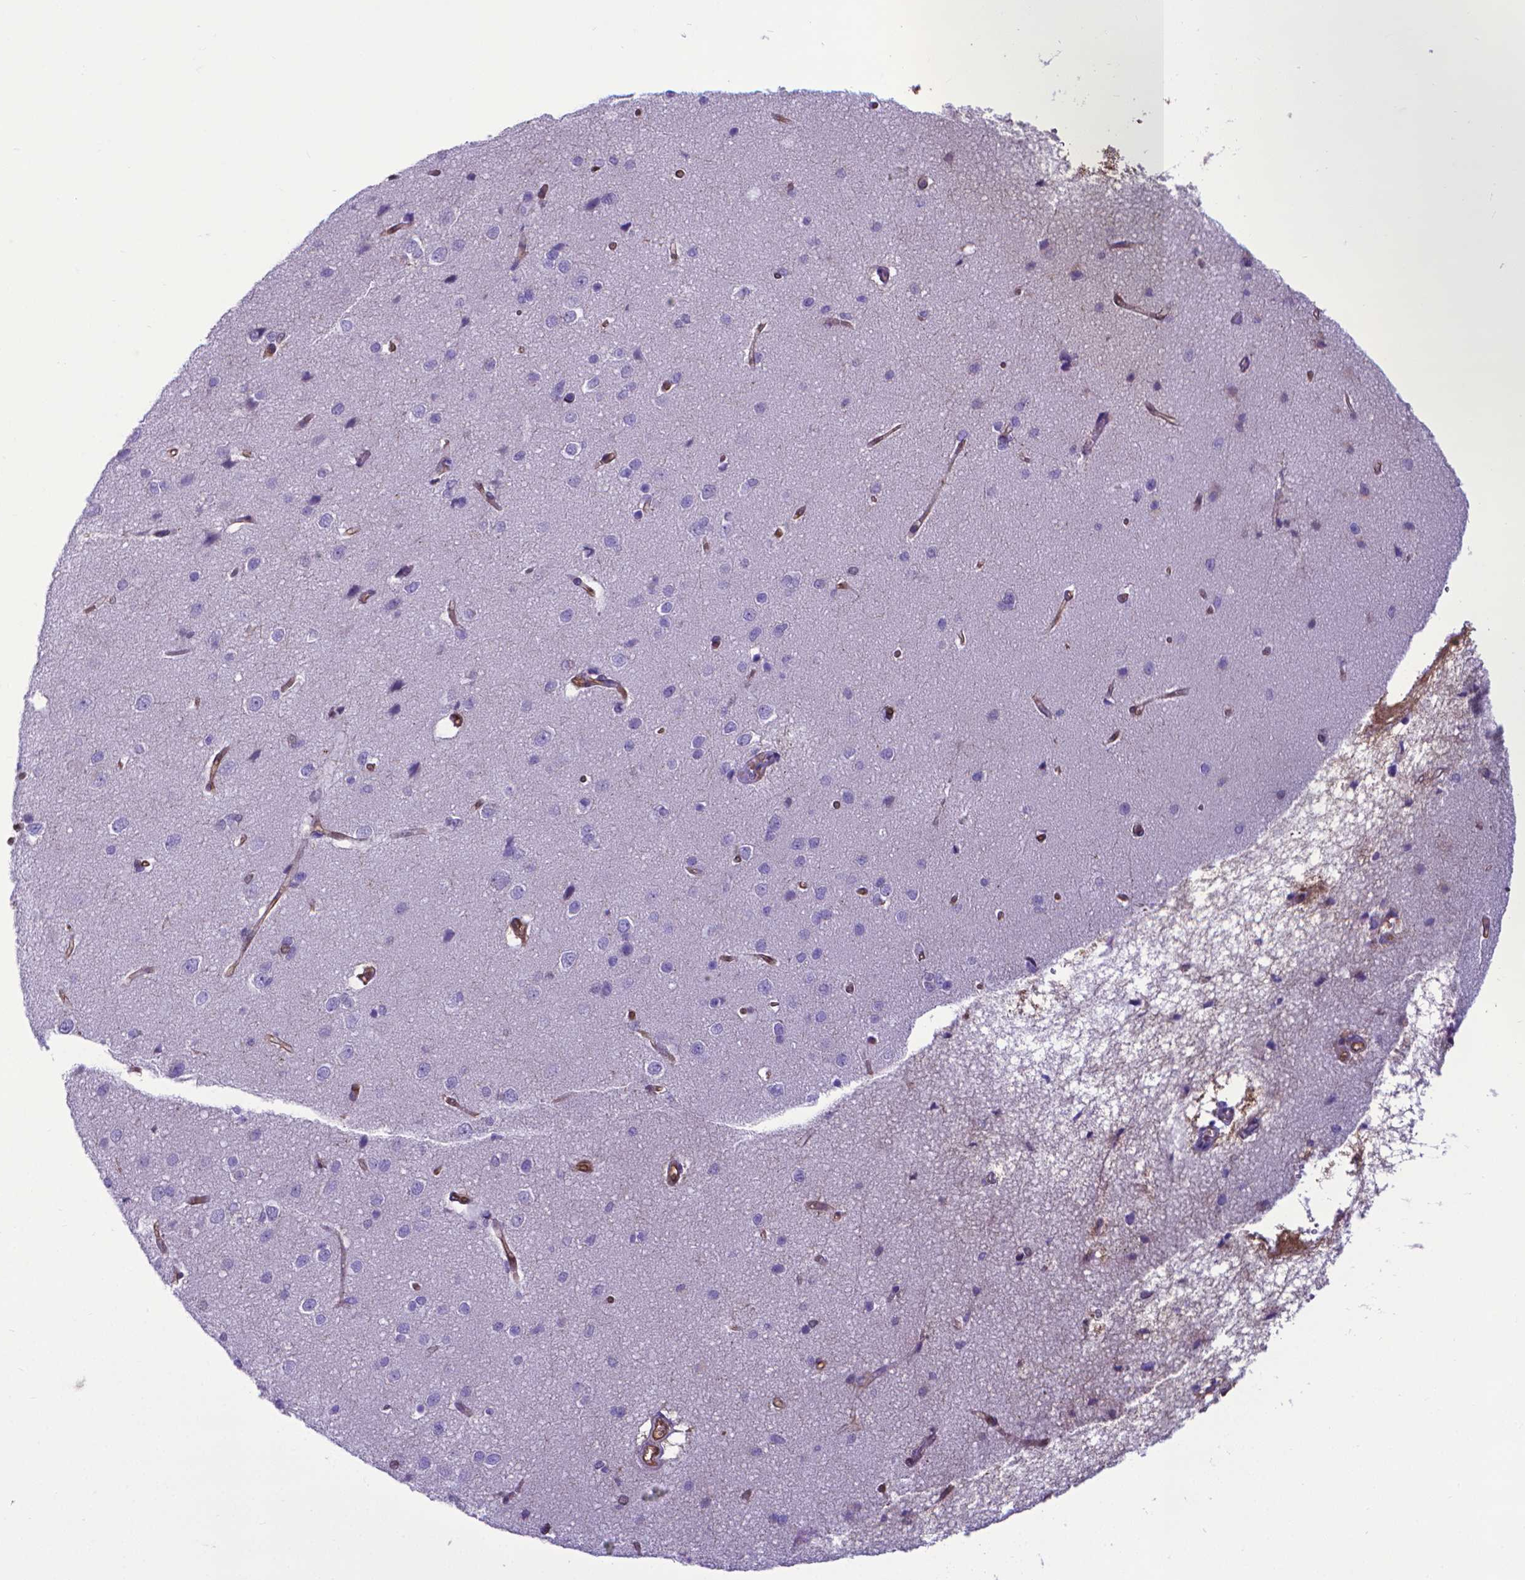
{"staining": {"intensity": "moderate", "quantity": ">75%", "location": "cytoplasmic/membranous,nuclear"}, "tissue": "cerebral cortex", "cell_type": "Endothelial cells", "image_type": "normal", "snomed": [{"axis": "morphology", "description": "Normal tissue, NOS"}, {"axis": "topography", "description": "Cerebral cortex"}], "caption": "Protein expression analysis of unremarkable cerebral cortex shows moderate cytoplasmic/membranous,nuclear positivity in approximately >75% of endothelial cells. Nuclei are stained in blue.", "gene": "CLIC4", "patient": {"sex": "male", "age": 37}}